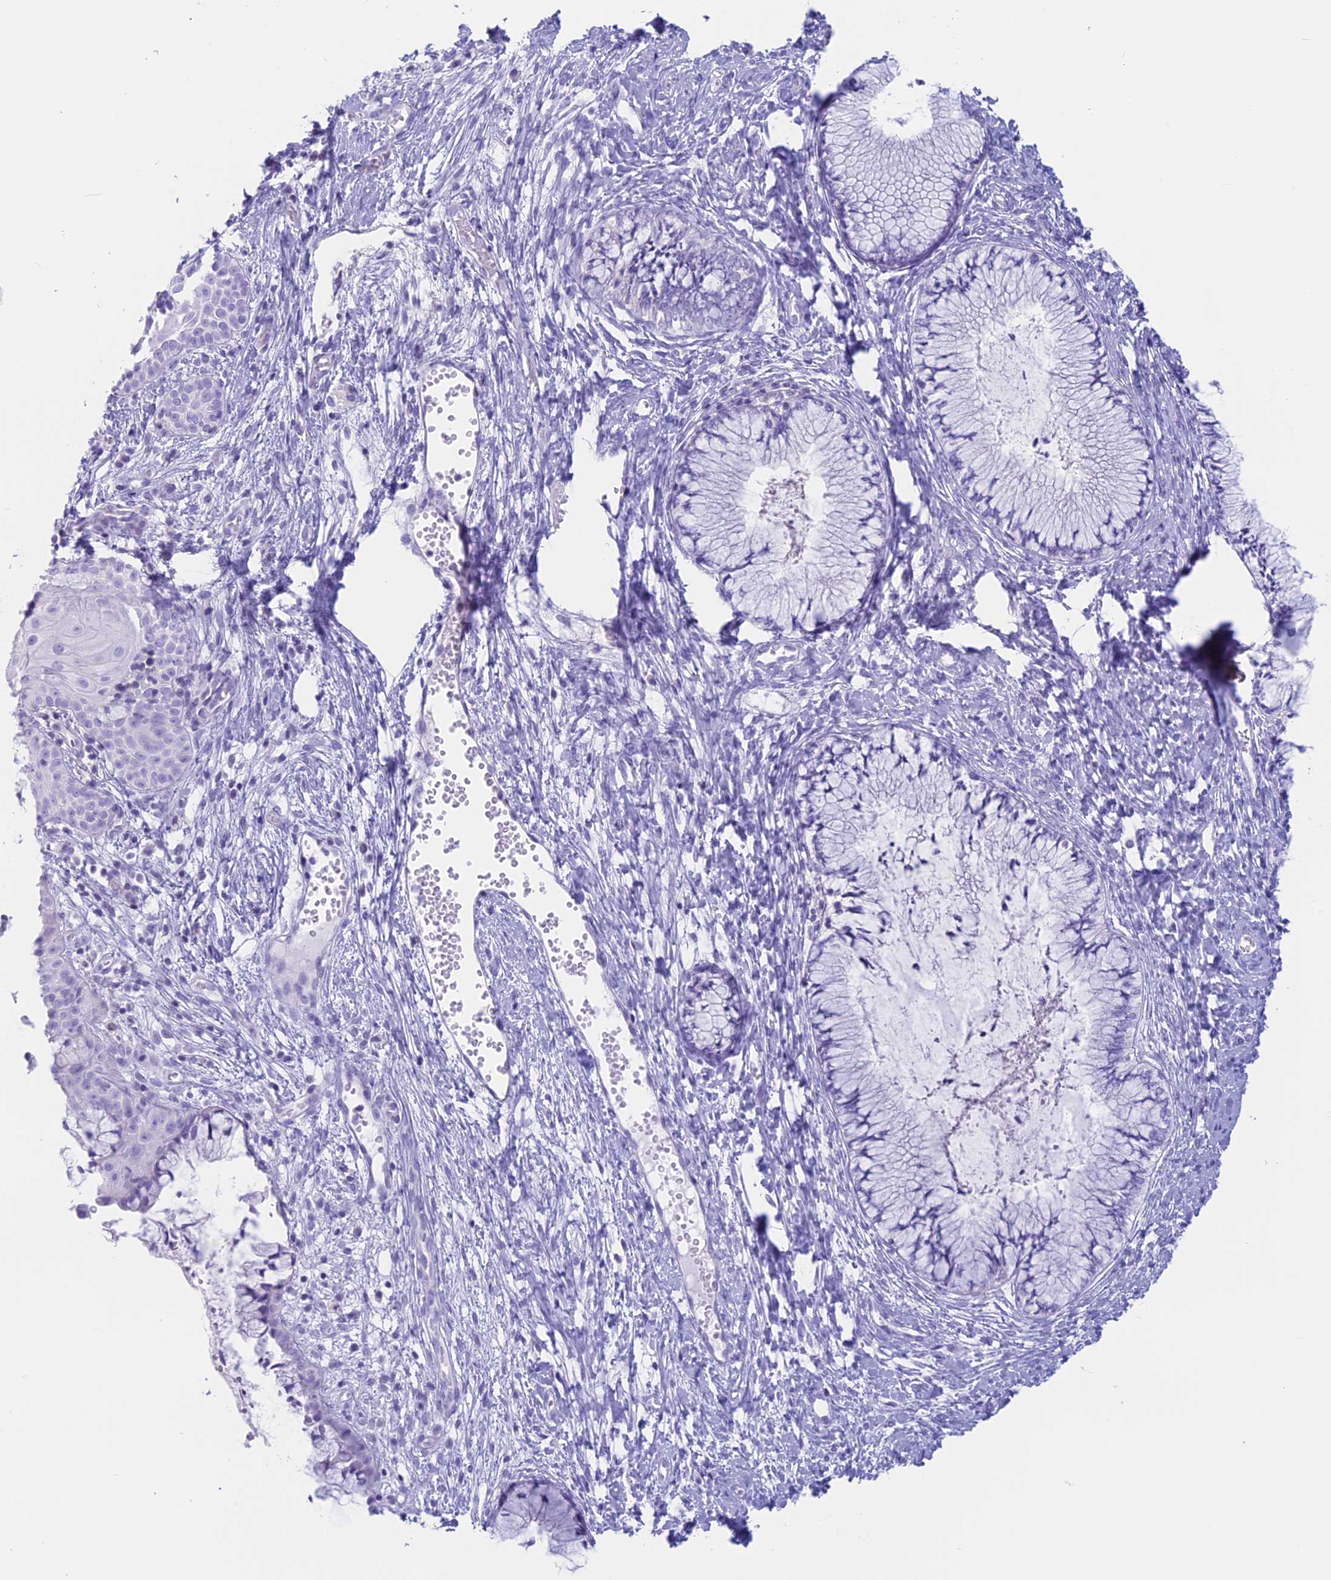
{"staining": {"intensity": "negative", "quantity": "none", "location": "none"}, "tissue": "cervix", "cell_type": "Glandular cells", "image_type": "normal", "snomed": [{"axis": "morphology", "description": "Normal tissue, NOS"}, {"axis": "topography", "description": "Cervix"}], "caption": "Immunohistochemical staining of normal human cervix shows no significant positivity in glandular cells. Brightfield microscopy of IHC stained with DAB (3,3'-diaminobenzidine) (brown) and hematoxylin (blue), captured at high magnification.", "gene": "RP1", "patient": {"sex": "female", "age": 42}}